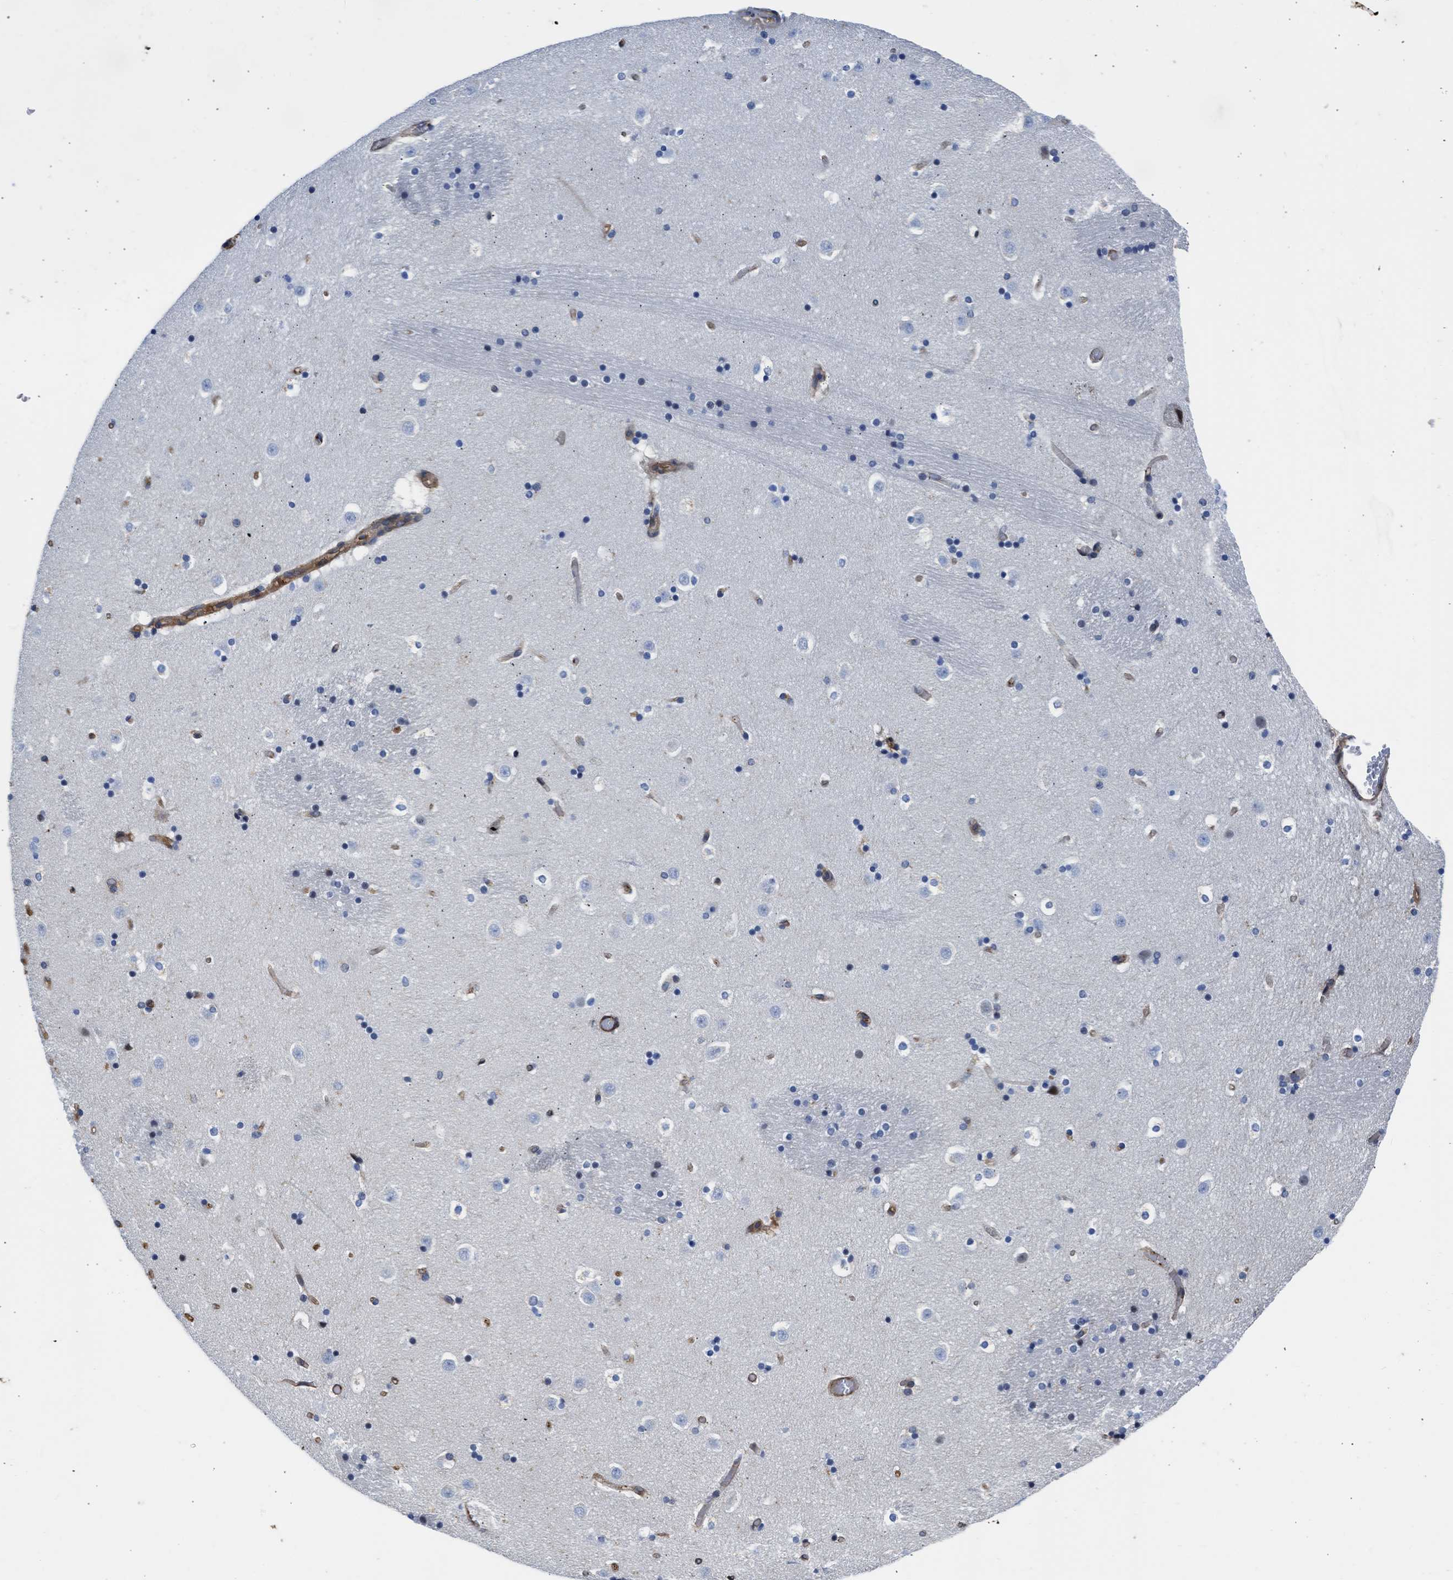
{"staining": {"intensity": "weak", "quantity": "<25%", "location": "cytoplasmic/membranous"}, "tissue": "caudate", "cell_type": "Glial cells", "image_type": "normal", "snomed": [{"axis": "morphology", "description": "Normal tissue, NOS"}, {"axis": "topography", "description": "Lateral ventricle wall"}], "caption": "Human caudate stained for a protein using IHC exhibits no expression in glial cells.", "gene": "MAS1L", "patient": {"sex": "male", "age": 45}}